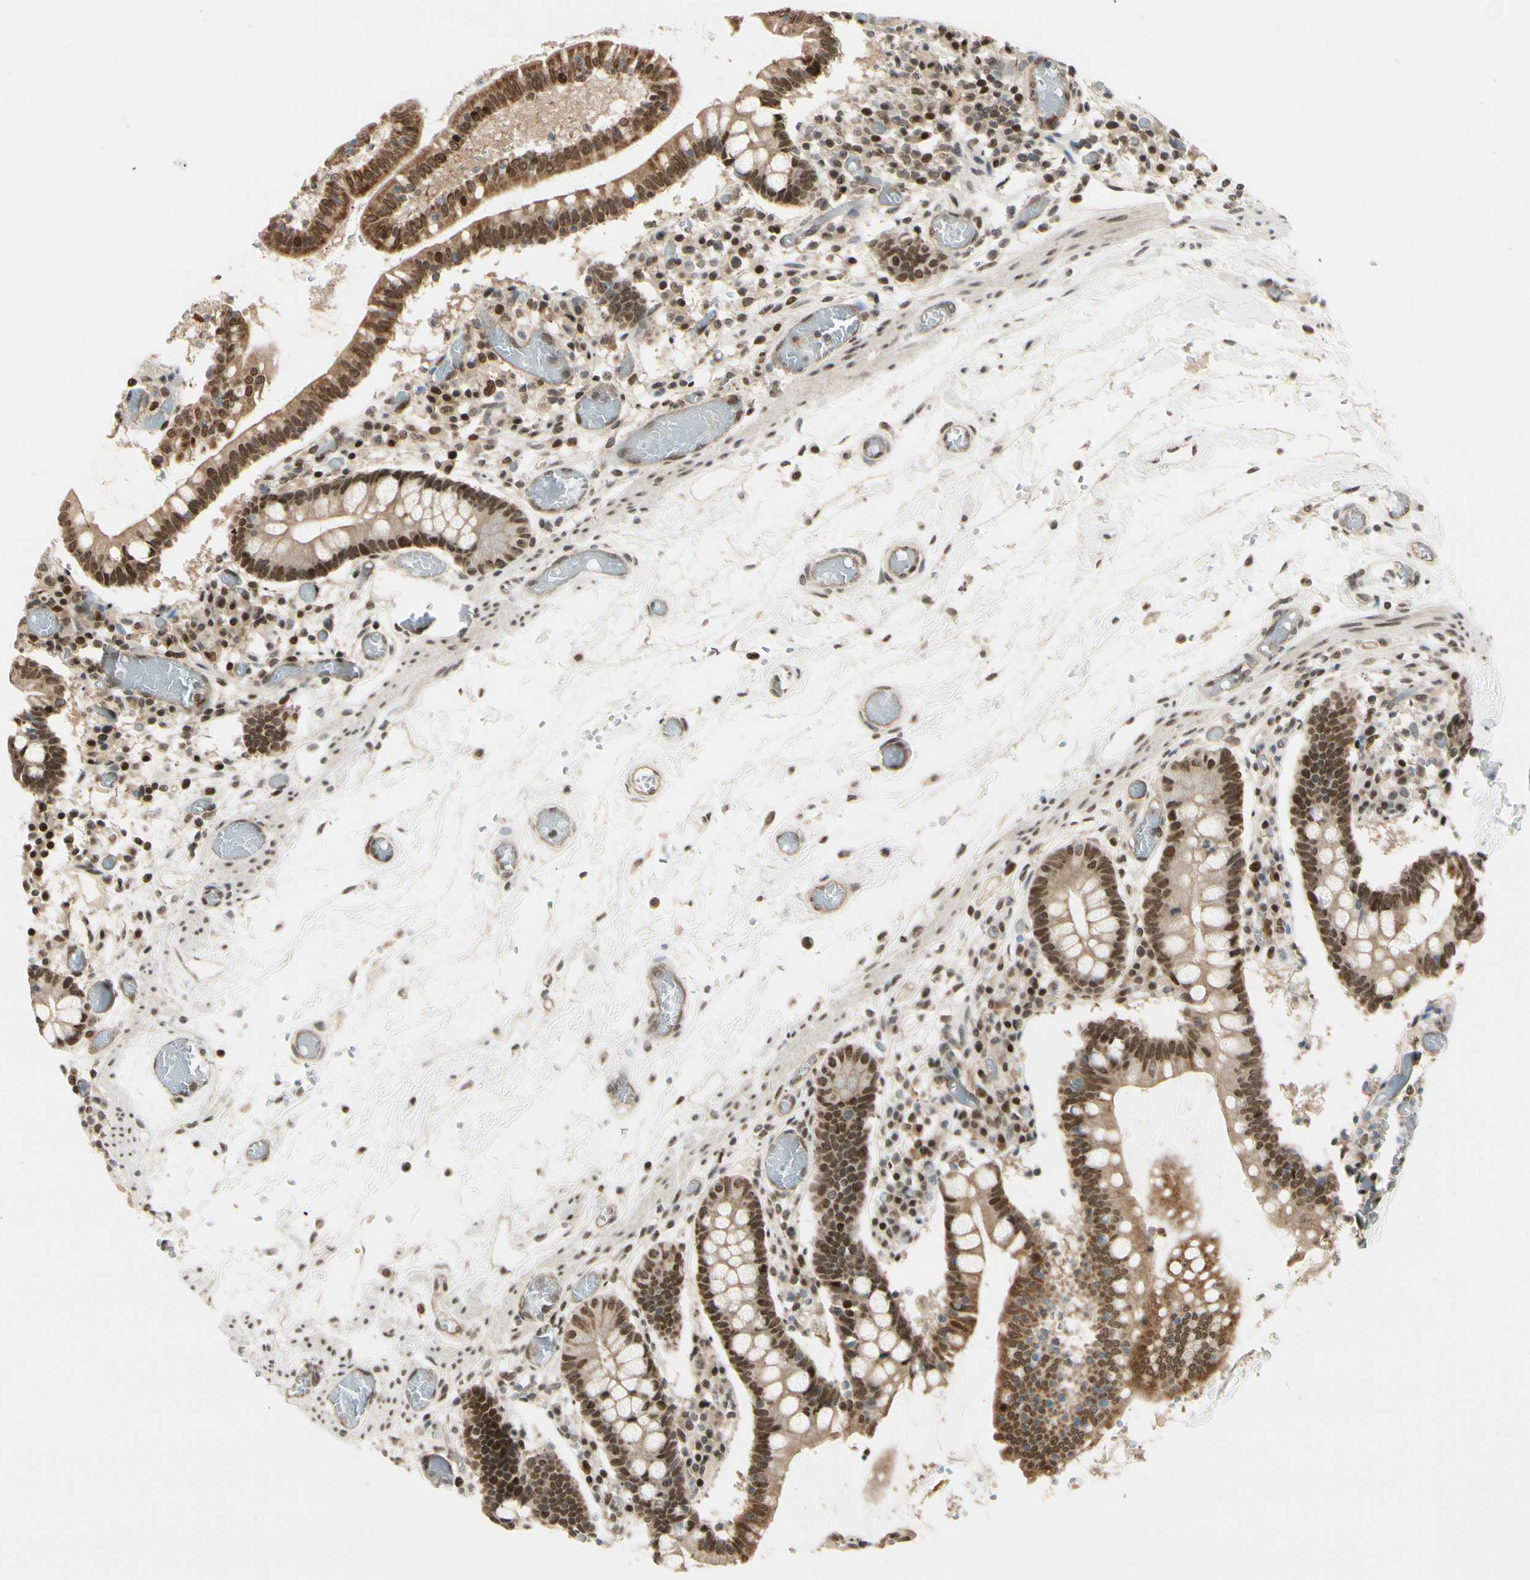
{"staining": {"intensity": "moderate", "quantity": ">75%", "location": "cytoplasmic/membranous,nuclear"}, "tissue": "small intestine", "cell_type": "Glandular cells", "image_type": "normal", "snomed": [{"axis": "morphology", "description": "Normal tissue, NOS"}, {"axis": "topography", "description": "Small intestine"}], "caption": "Unremarkable small intestine was stained to show a protein in brown. There is medium levels of moderate cytoplasmic/membranous,nuclear staining in about >75% of glandular cells. Nuclei are stained in blue.", "gene": "SUFU", "patient": {"sex": "female", "age": 61}}